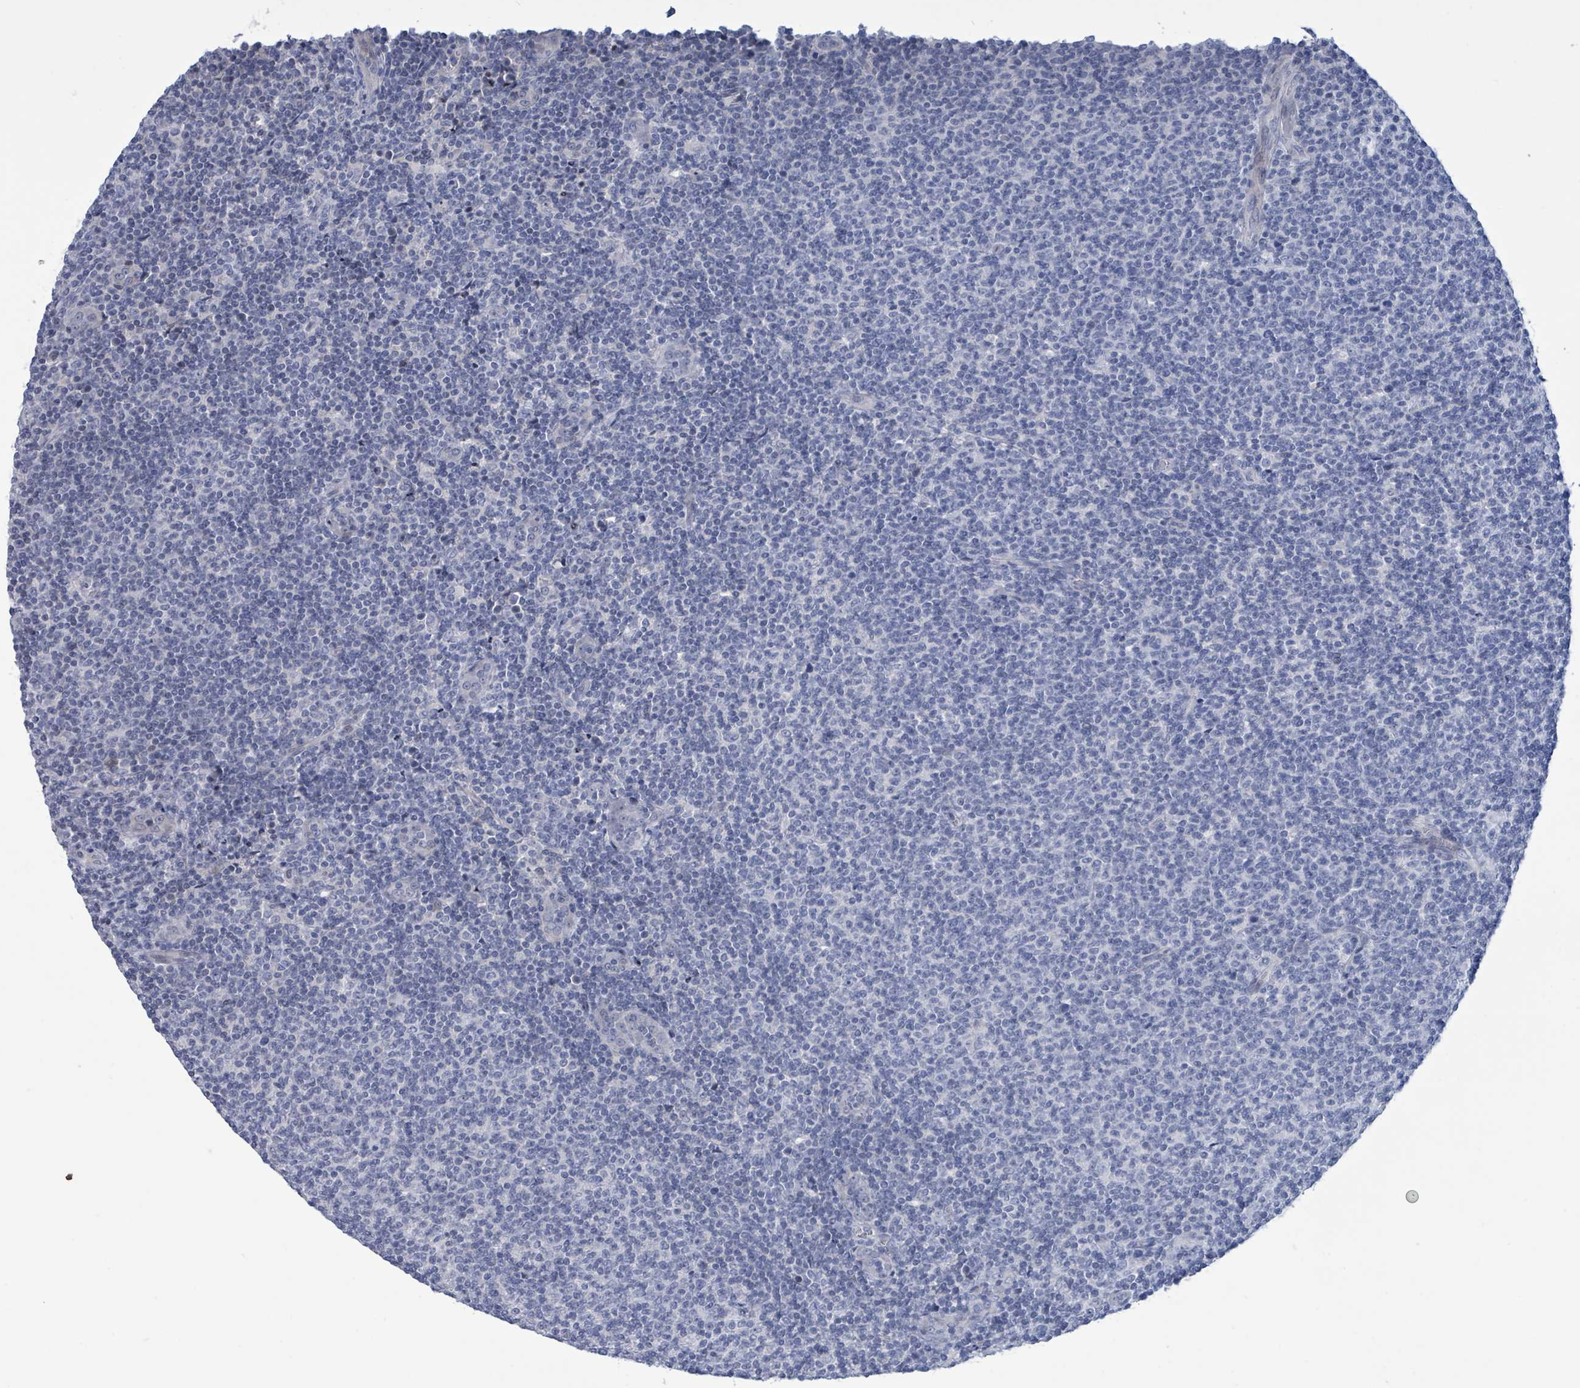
{"staining": {"intensity": "negative", "quantity": "none", "location": "none"}, "tissue": "lymphoma", "cell_type": "Tumor cells", "image_type": "cancer", "snomed": [{"axis": "morphology", "description": "Malignant lymphoma, non-Hodgkin's type, Low grade"}, {"axis": "topography", "description": "Lymph node"}], "caption": "Tumor cells show no significant protein positivity in lymphoma.", "gene": "NTN3", "patient": {"sex": "male", "age": 66}}